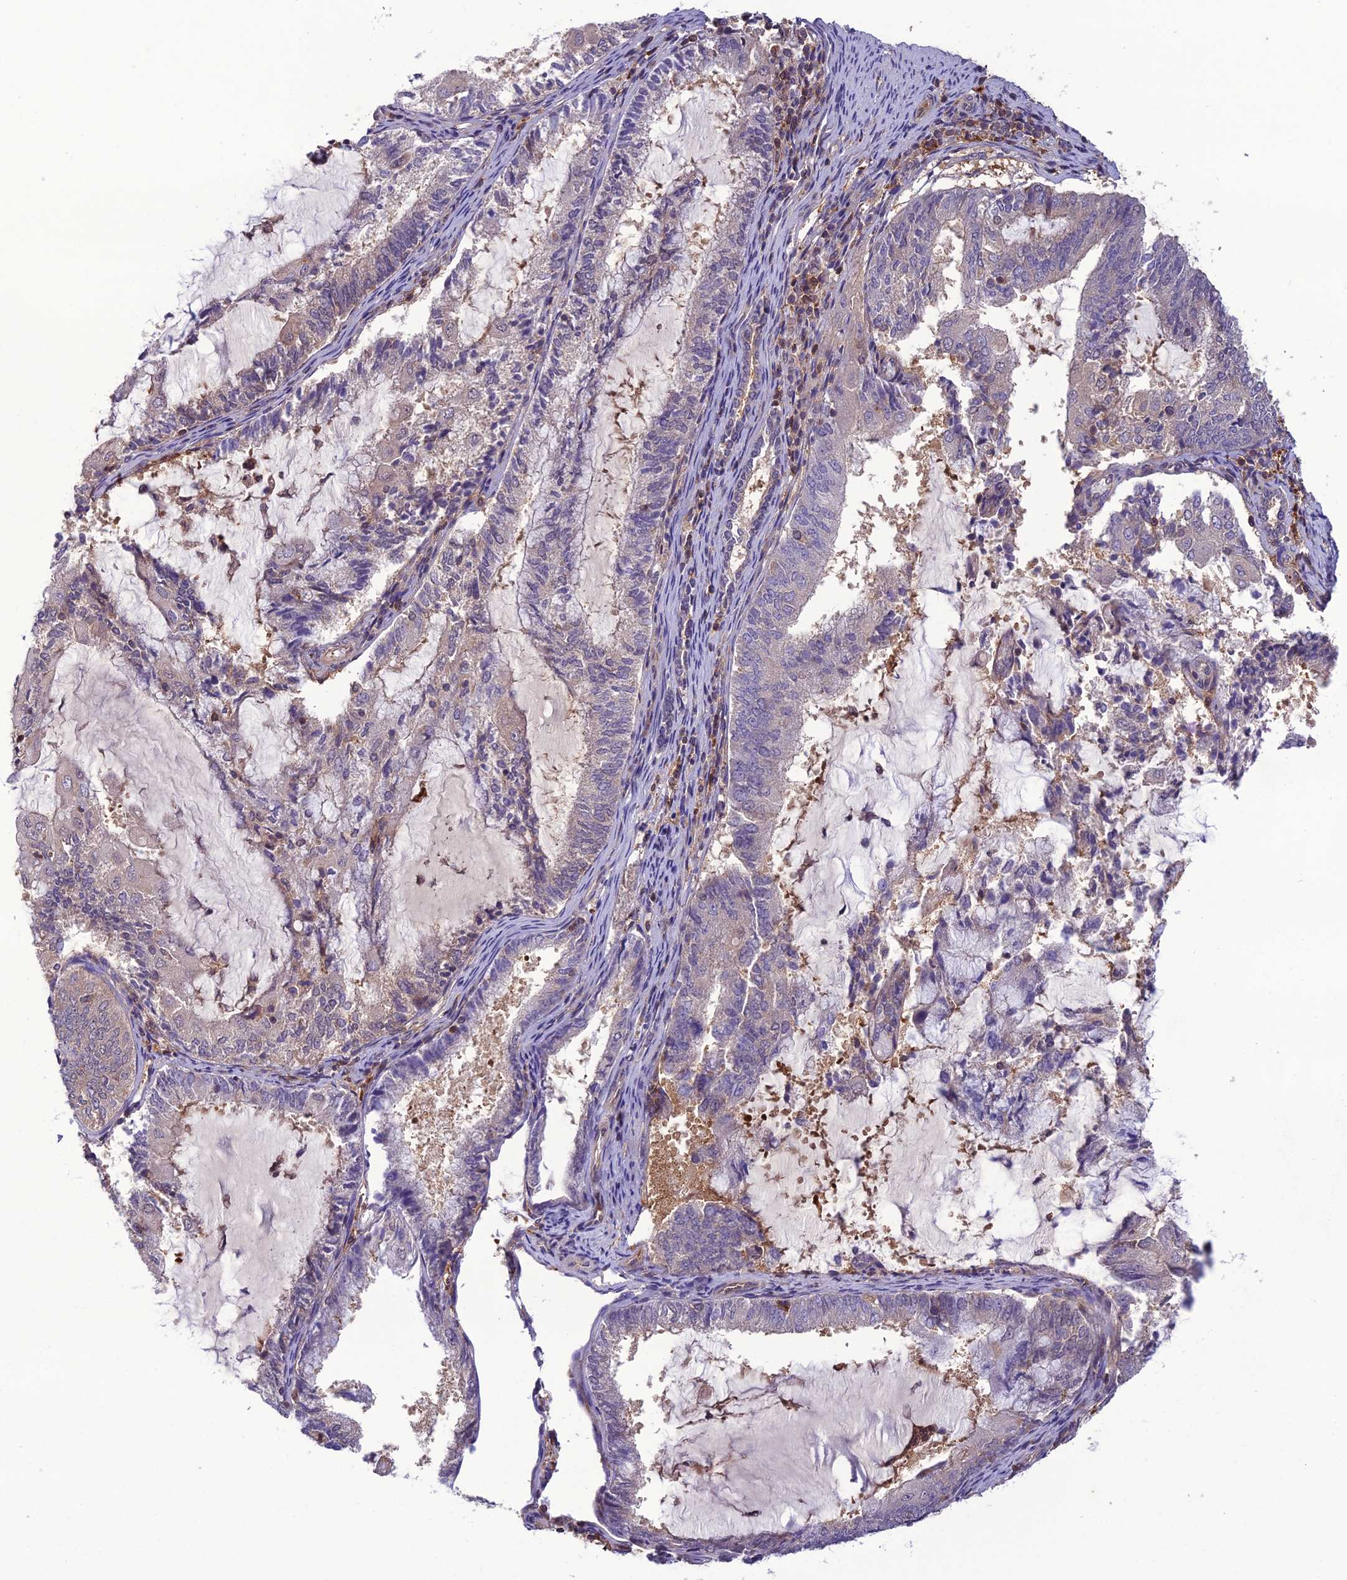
{"staining": {"intensity": "negative", "quantity": "none", "location": "none"}, "tissue": "endometrial cancer", "cell_type": "Tumor cells", "image_type": "cancer", "snomed": [{"axis": "morphology", "description": "Adenocarcinoma, NOS"}, {"axis": "topography", "description": "Endometrium"}], "caption": "Immunohistochemical staining of human adenocarcinoma (endometrial) displays no significant staining in tumor cells. (DAB (3,3'-diaminobenzidine) immunohistochemistry (IHC) with hematoxylin counter stain).", "gene": "GDF6", "patient": {"sex": "female", "age": 81}}